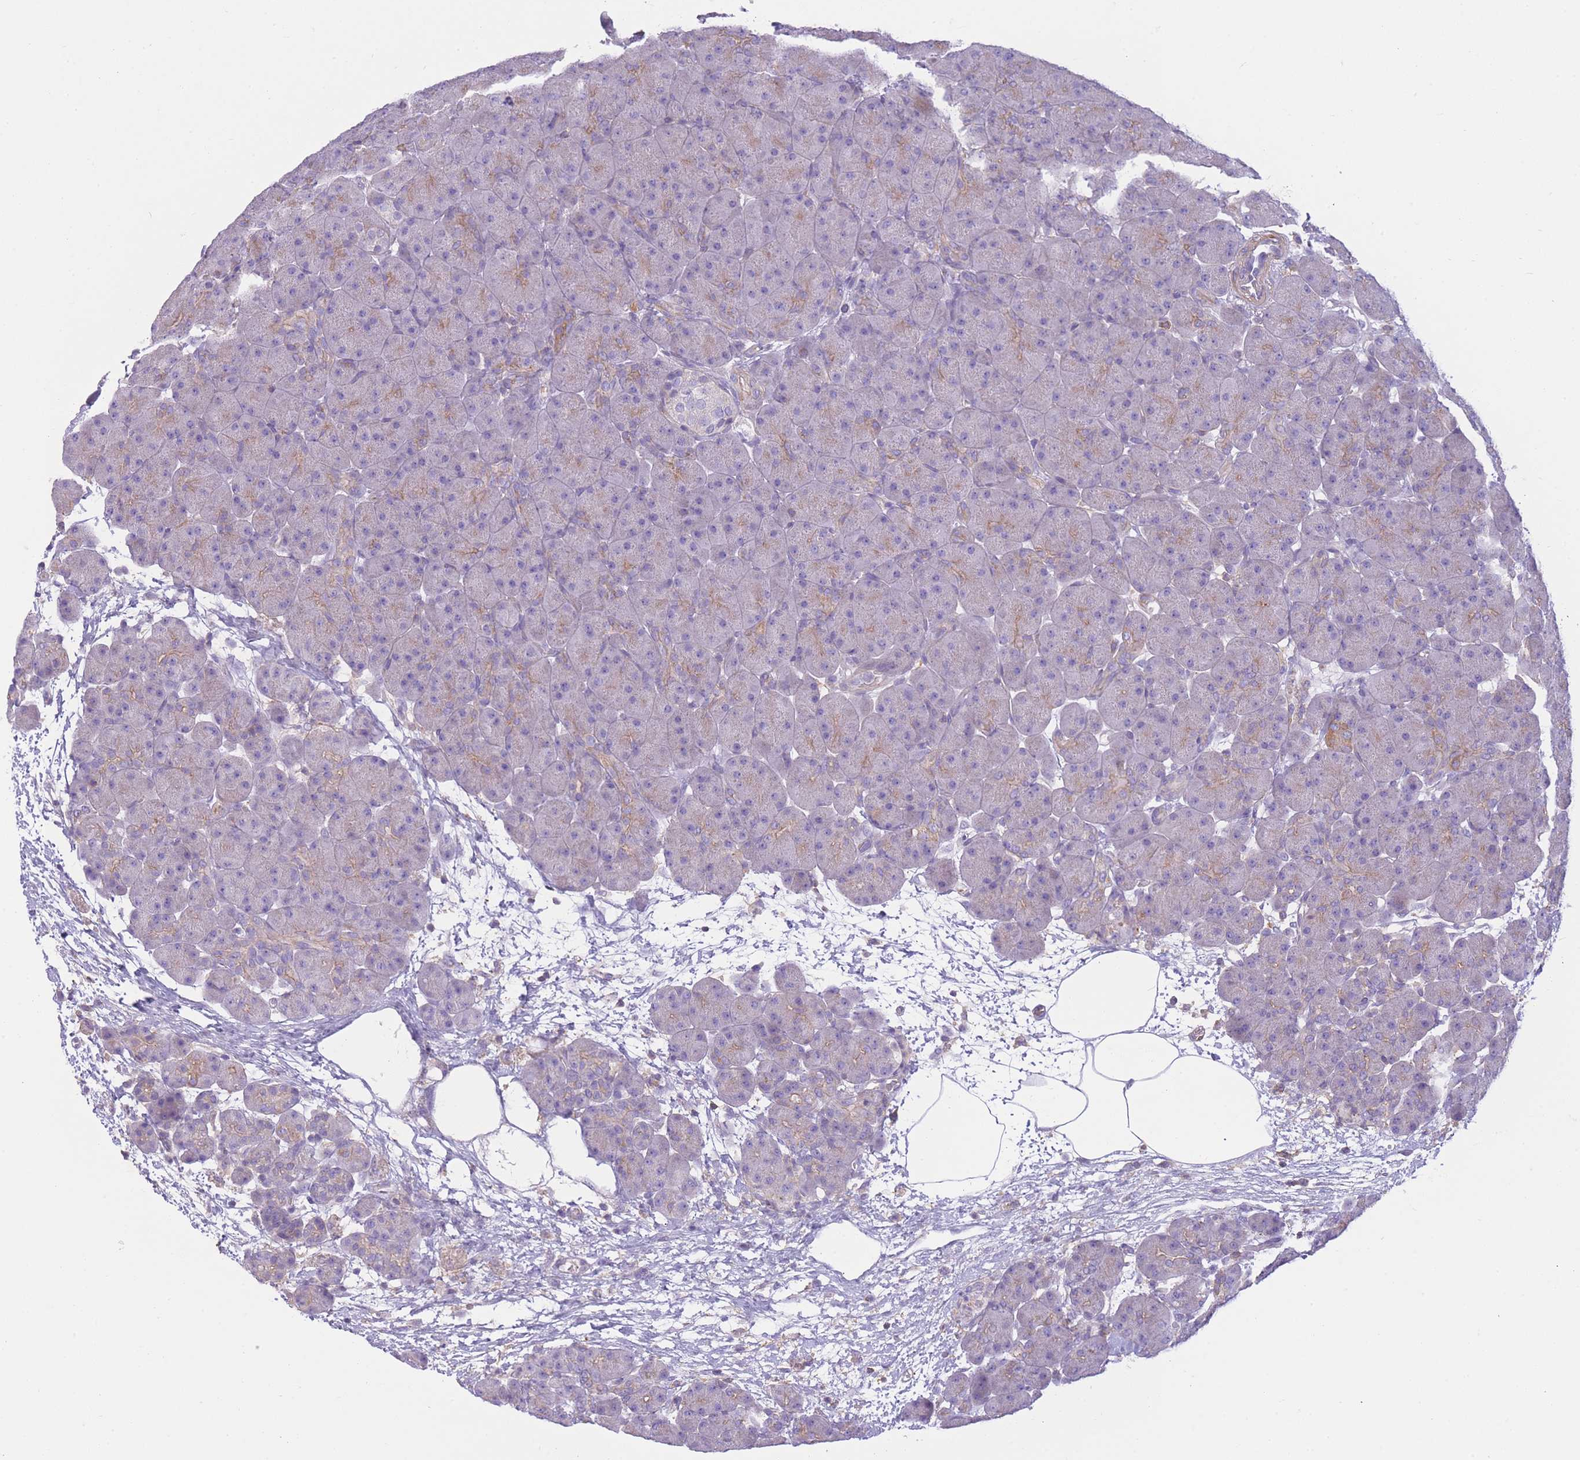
{"staining": {"intensity": "weak", "quantity": "<25%", "location": "cytoplasmic/membranous"}, "tissue": "pancreas", "cell_type": "Exocrine glandular cells", "image_type": "normal", "snomed": [{"axis": "morphology", "description": "Normal tissue, NOS"}, {"axis": "topography", "description": "Pancreas"}], "caption": "Pancreas was stained to show a protein in brown. There is no significant staining in exocrine glandular cells. (Stains: DAB (3,3'-diaminobenzidine) immunohistochemistry (IHC) with hematoxylin counter stain, Microscopy: brightfield microscopy at high magnification).", "gene": "PDHA1", "patient": {"sex": "male", "age": 66}}